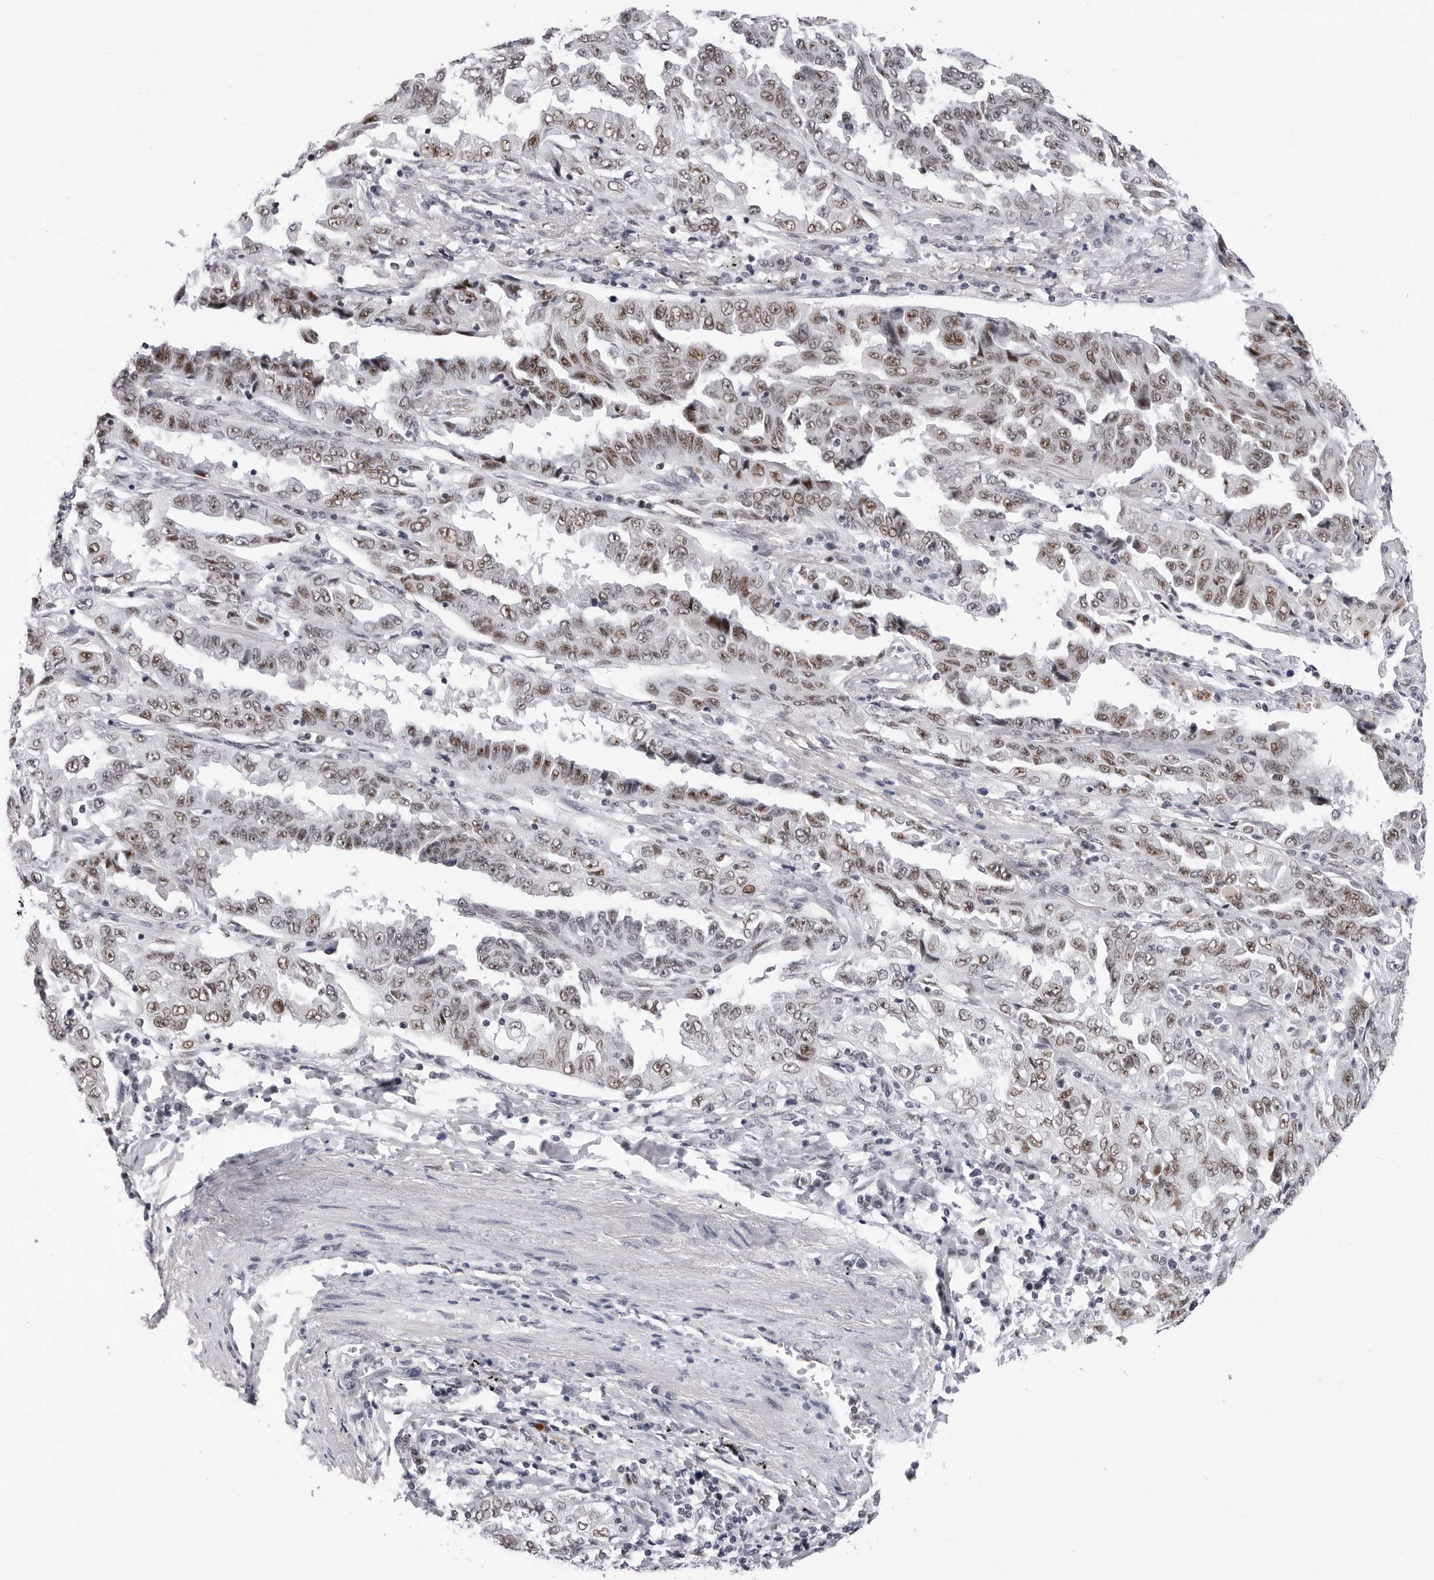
{"staining": {"intensity": "moderate", "quantity": ">75%", "location": "nuclear"}, "tissue": "lung cancer", "cell_type": "Tumor cells", "image_type": "cancer", "snomed": [{"axis": "morphology", "description": "Adenocarcinoma, NOS"}, {"axis": "topography", "description": "Lung"}], "caption": "Lung cancer (adenocarcinoma) stained for a protein (brown) reveals moderate nuclear positive positivity in about >75% of tumor cells.", "gene": "SF3B4", "patient": {"sex": "female", "age": 51}}